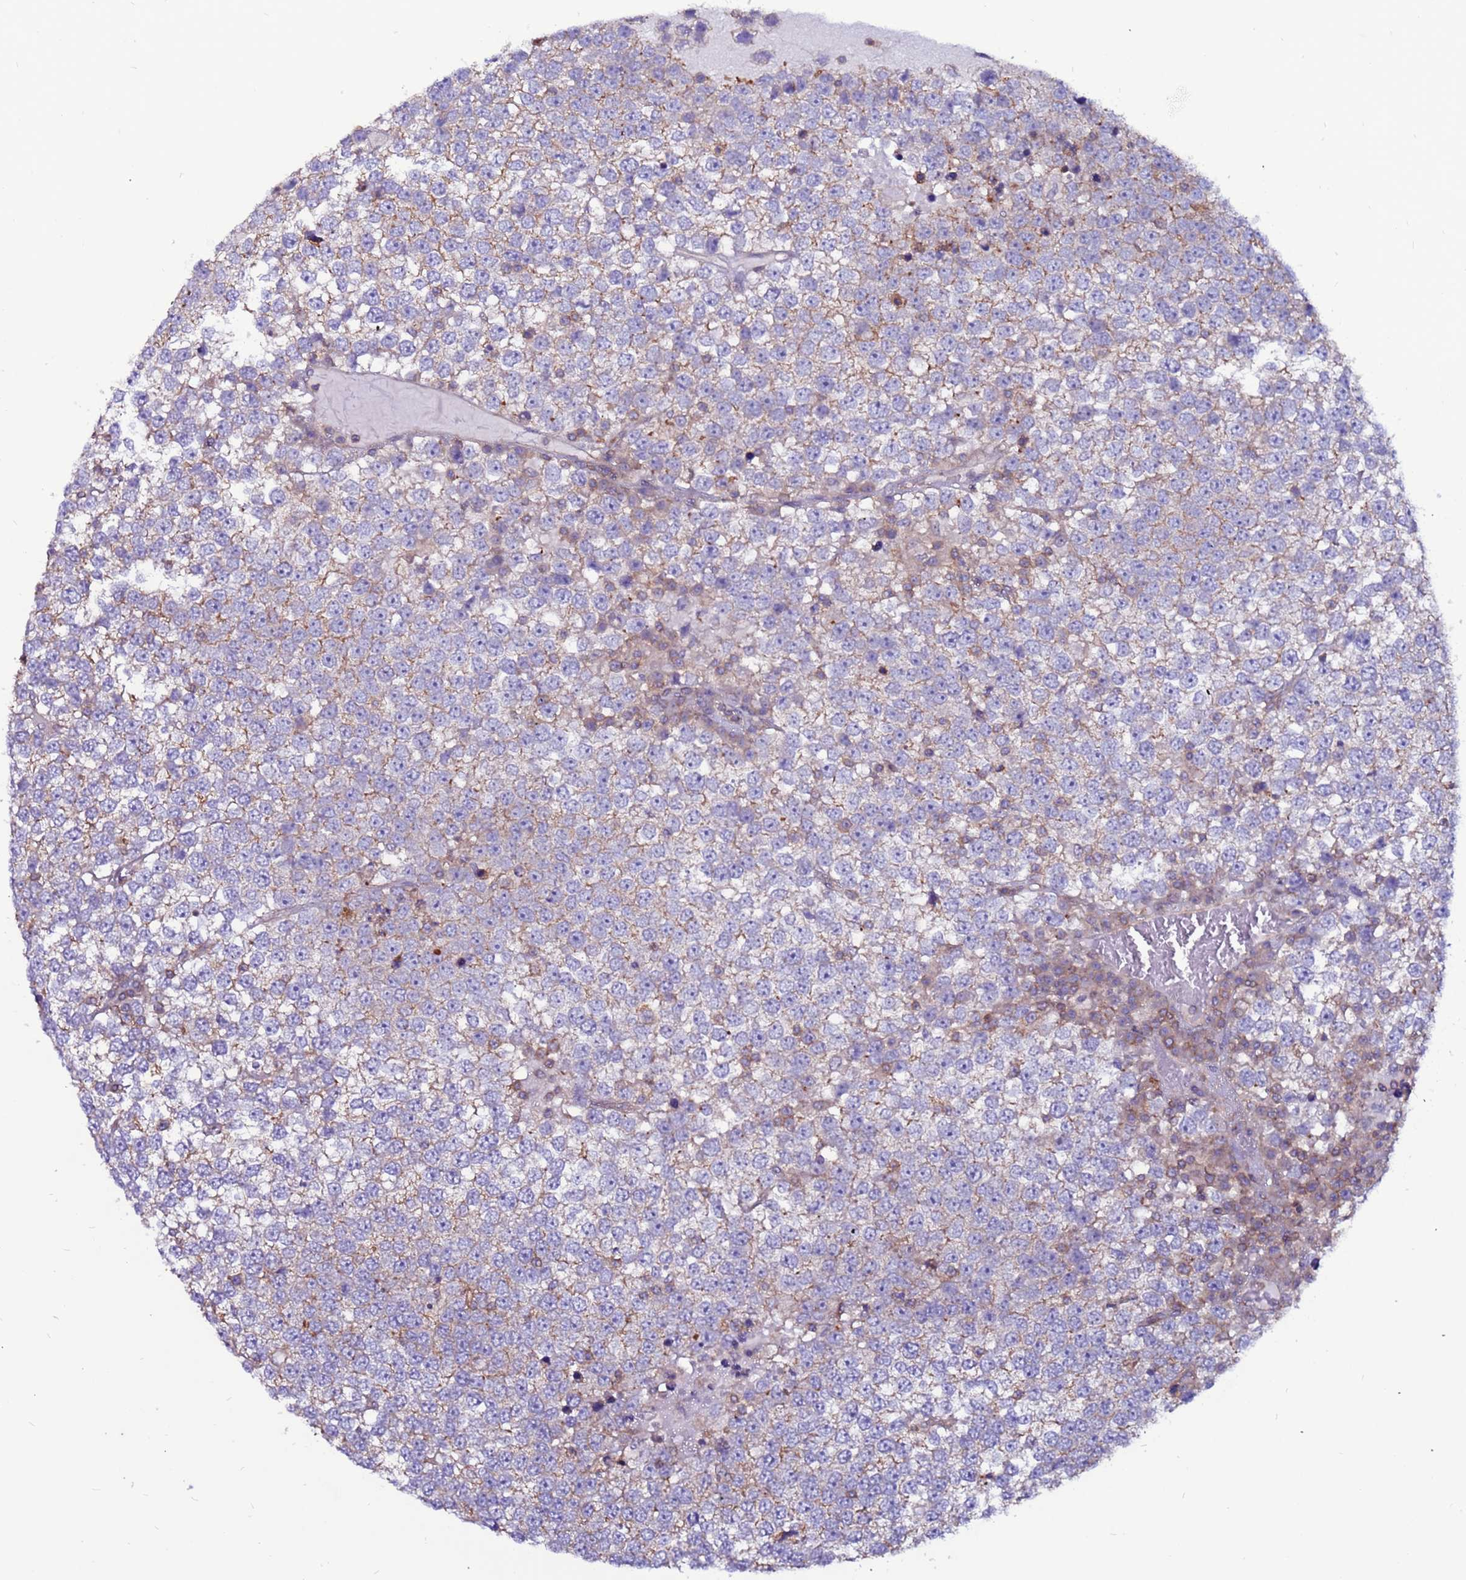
{"staining": {"intensity": "weak", "quantity": "25%-75%", "location": "cytoplasmic/membranous"}, "tissue": "testis cancer", "cell_type": "Tumor cells", "image_type": "cancer", "snomed": [{"axis": "morphology", "description": "Seminoma, NOS"}, {"axis": "topography", "description": "Testis"}], "caption": "Testis seminoma stained for a protein (brown) shows weak cytoplasmic/membranous positive positivity in about 25%-75% of tumor cells.", "gene": "NRN1L", "patient": {"sex": "male", "age": 65}}